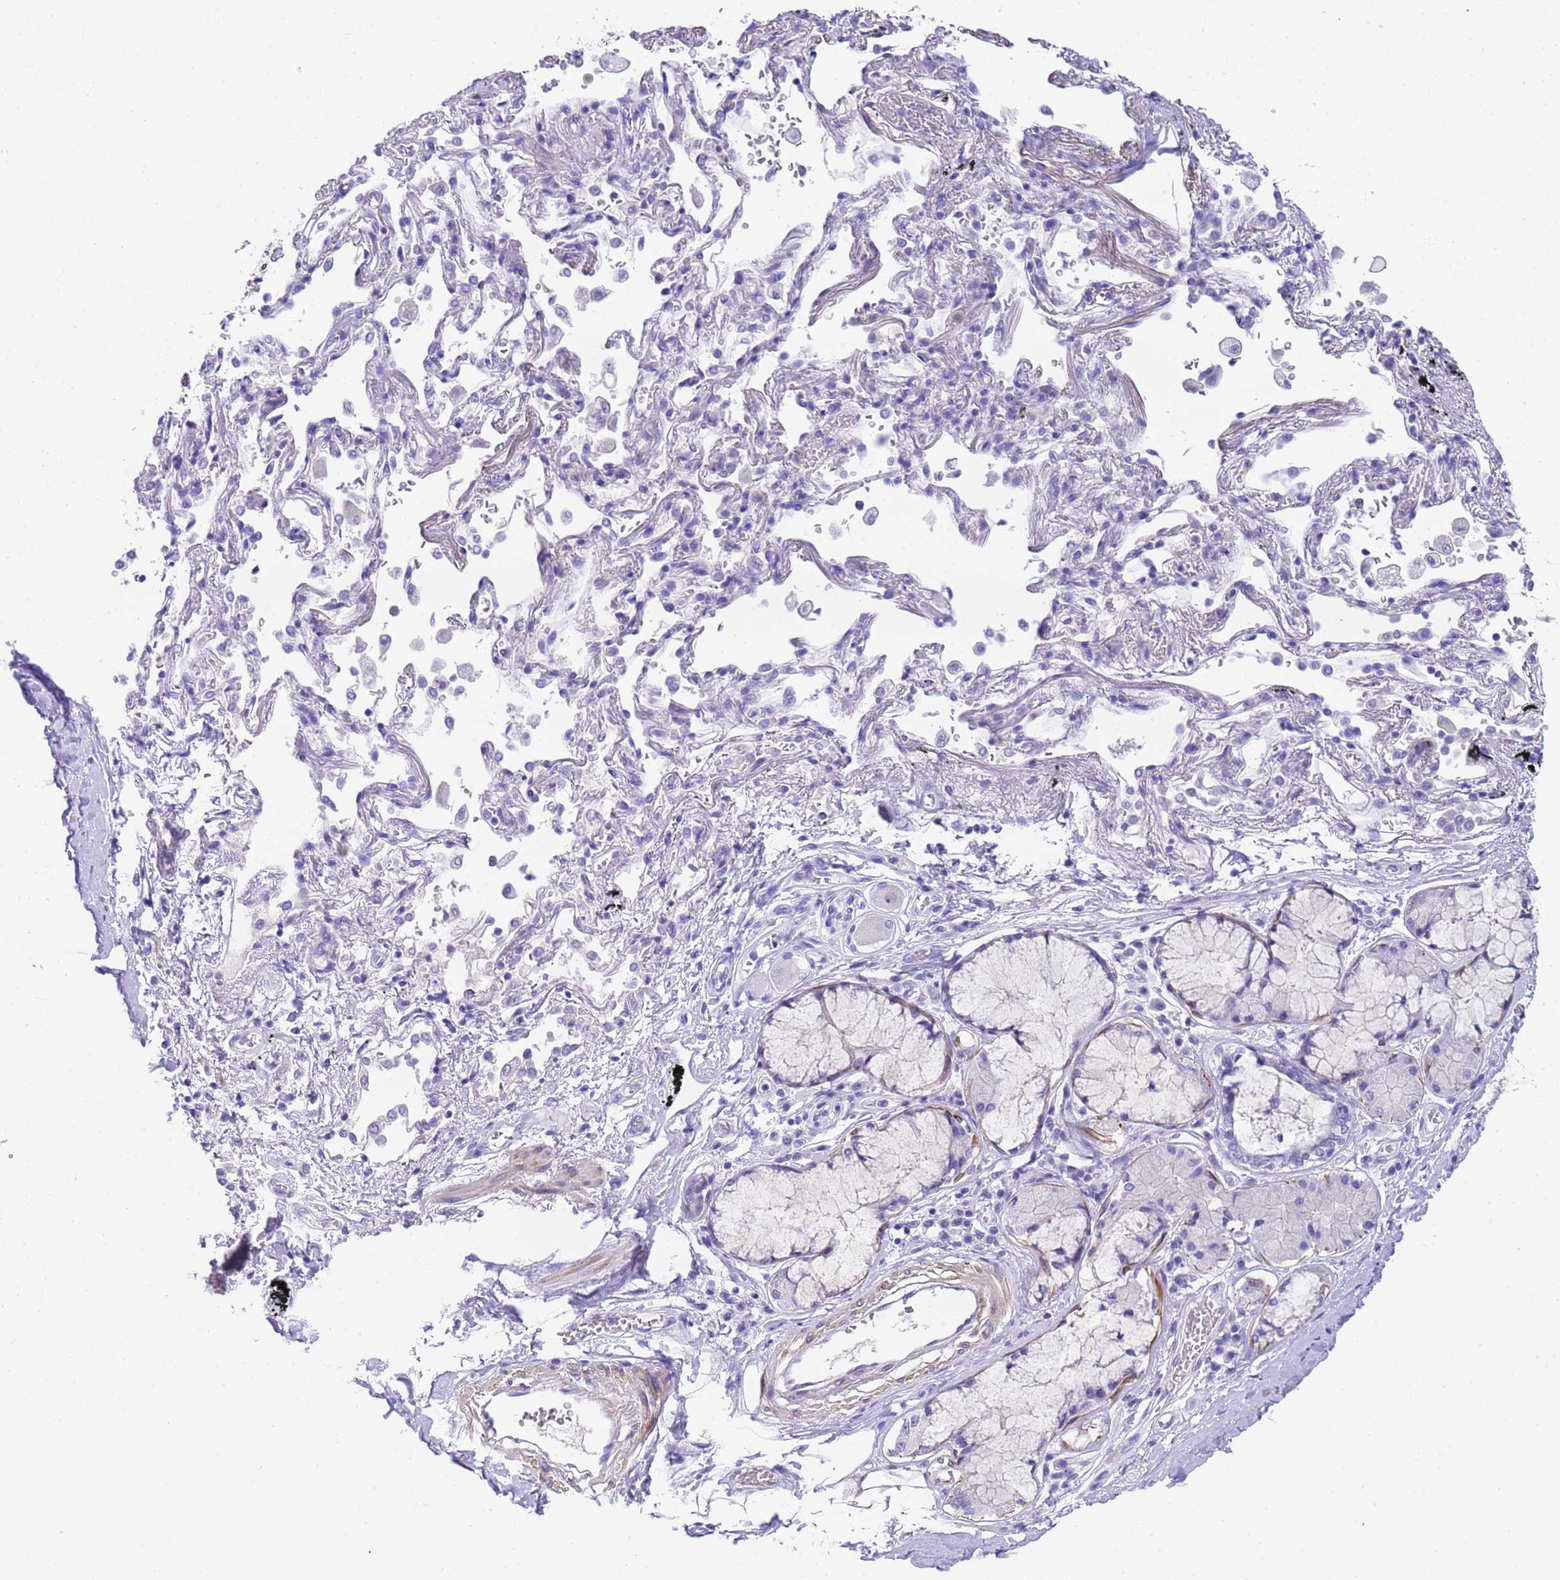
{"staining": {"intensity": "negative", "quantity": "none", "location": "none"}, "tissue": "adipose tissue", "cell_type": "Adipocytes", "image_type": "normal", "snomed": [{"axis": "morphology", "description": "Normal tissue, NOS"}, {"axis": "topography", "description": "Cartilage tissue"}], "caption": "This is a micrograph of IHC staining of unremarkable adipose tissue, which shows no staining in adipocytes.", "gene": "USP38", "patient": {"sex": "male", "age": 73}}